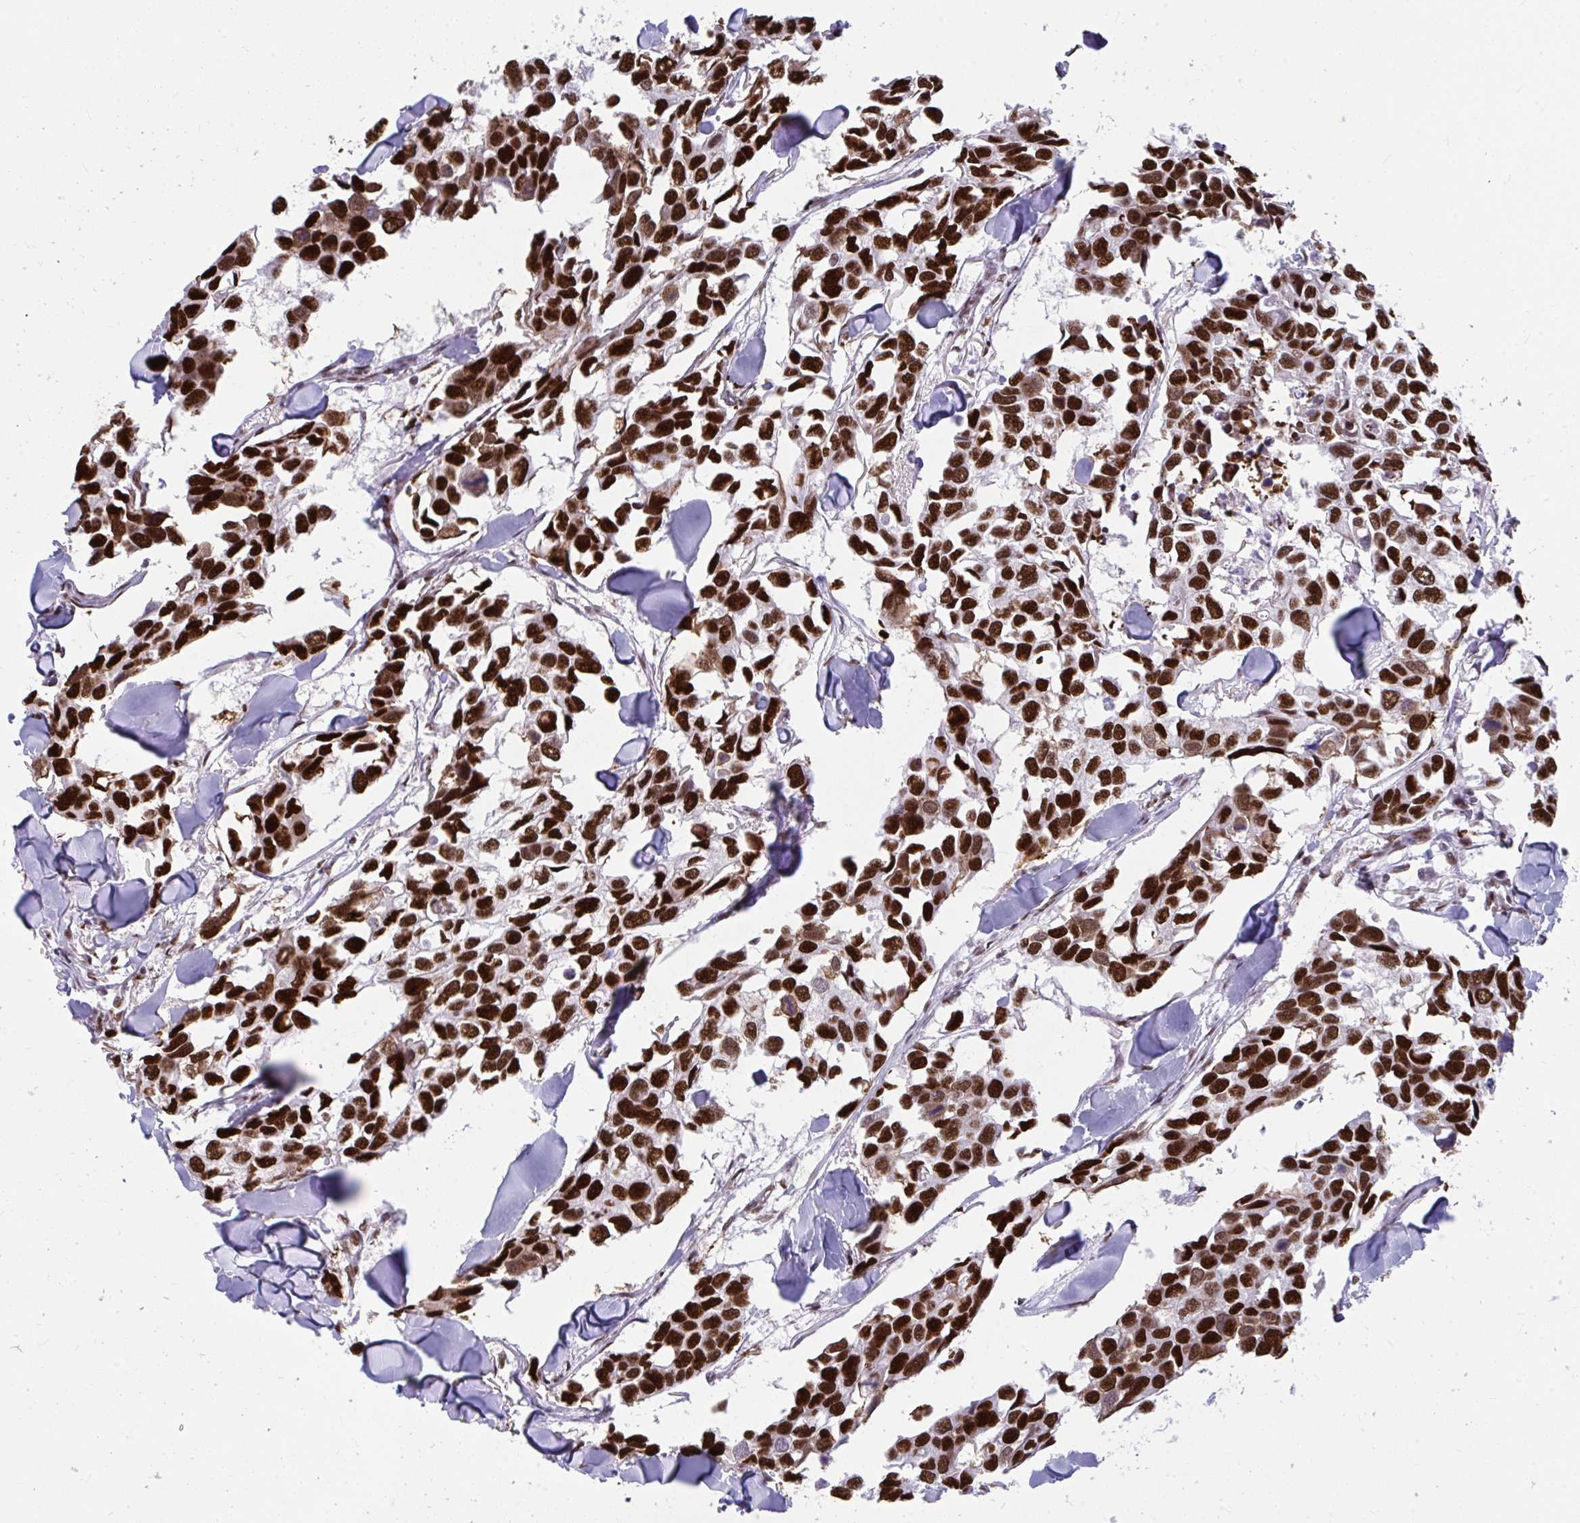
{"staining": {"intensity": "strong", "quantity": ">75%", "location": "nuclear"}, "tissue": "breast cancer", "cell_type": "Tumor cells", "image_type": "cancer", "snomed": [{"axis": "morphology", "description": "Duct carcinoma"}, {"axis": "topography", "description": "Breast"}], "caption": "Intraductal carcinoma (breast) stained for a protein (brown) shows strong nuclear positive expression in about >75% of tumor cells.", "gene": "SLC35C2", "patient": {"sex": "female", "age": 83}}